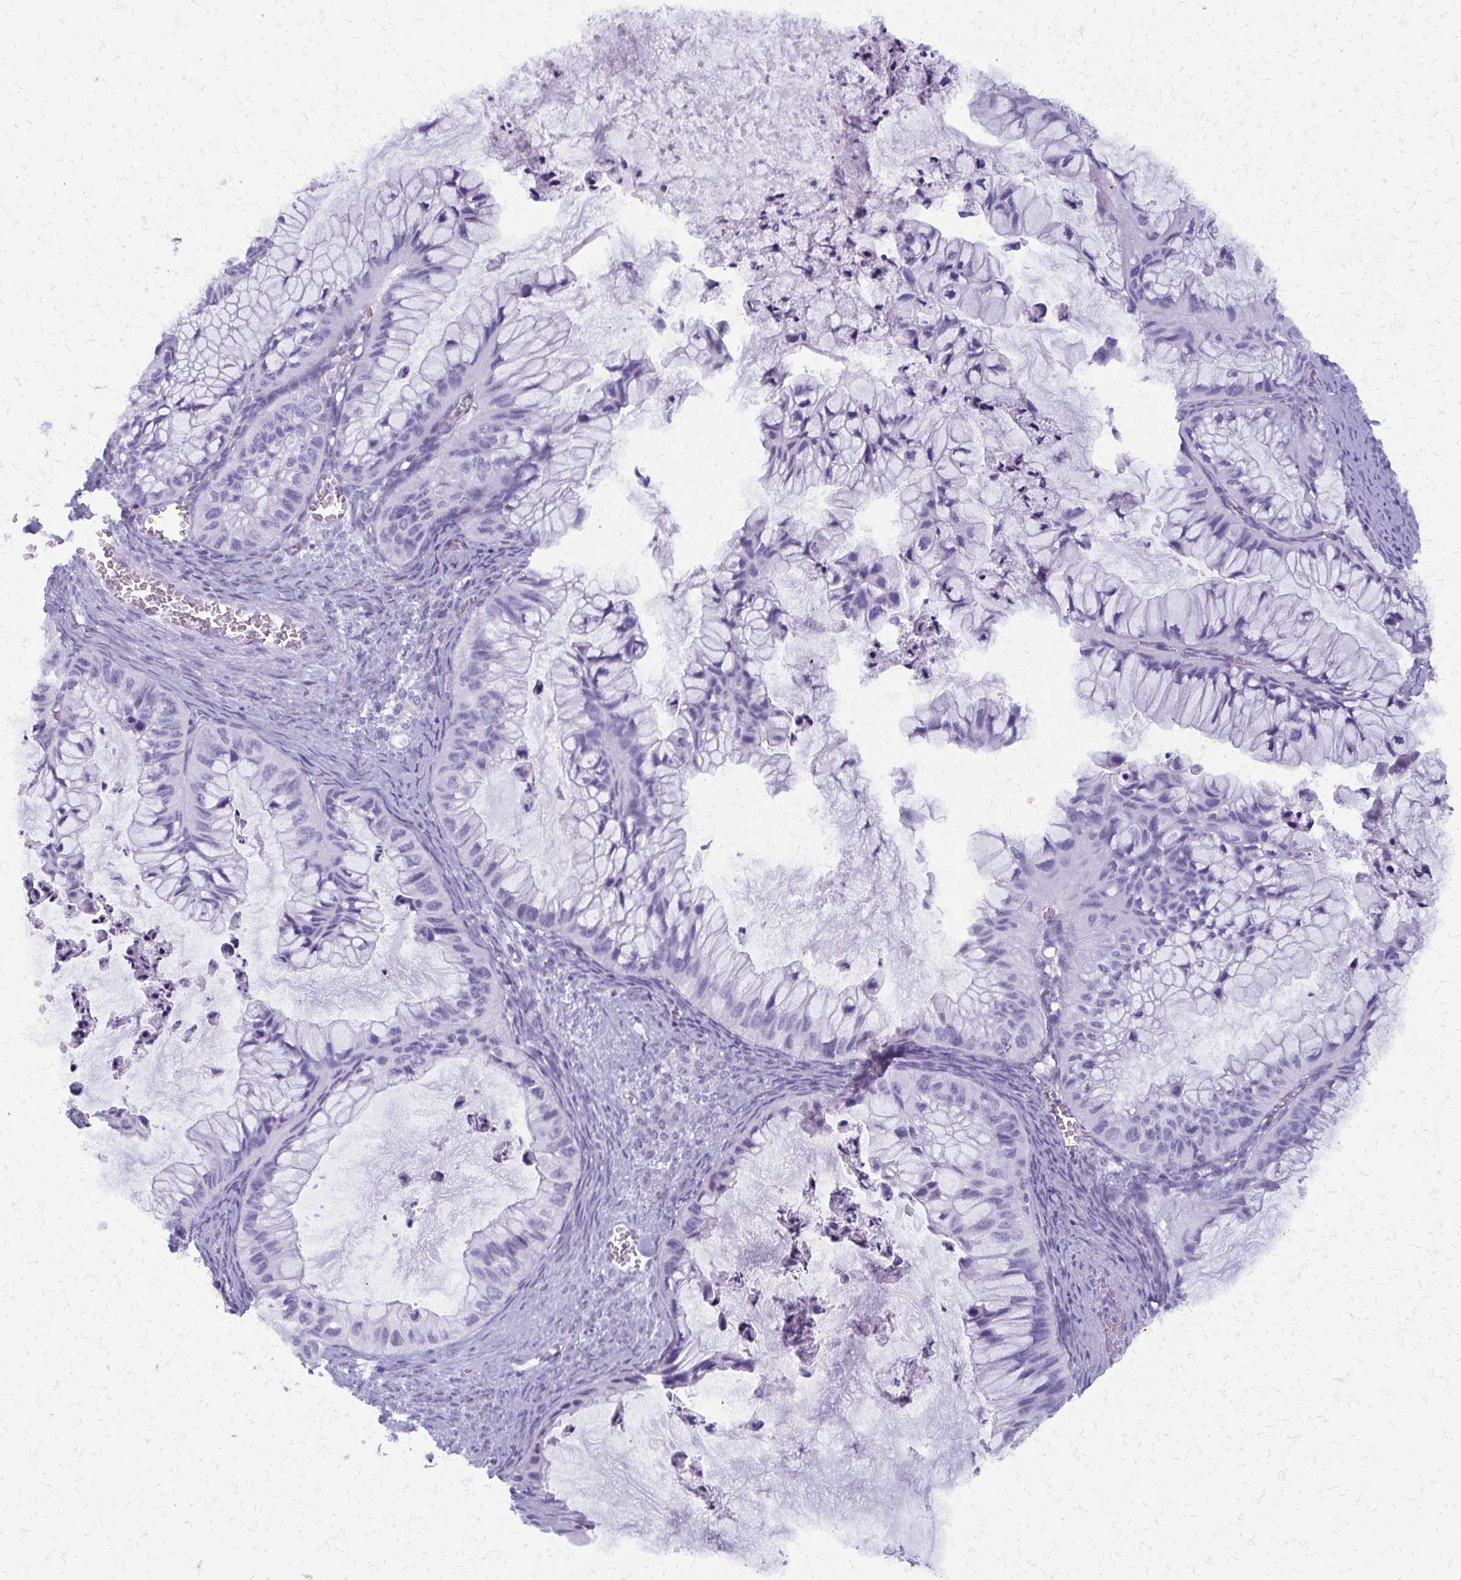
{"staining": {"intensity": "negative", "quantity": "none", "location": "none"}, "tissue": "ovarian cancer", "cell_type": "Tumor cells", "image_type": "cancer", "snomed": [{"axis": "morphology", "description": "Cystadenocarcinoma, mucinous, NOS"}, {"axis": "topography", "description": "Ovary"}], "caption": "Protein analysis of ovarian cancer (mucinous cystadenocarcinoma) demonstrates no significant staining in tumor cells. The staining was performed using DAB to visualize the protein expression in brown, while the nuclei were stained in blue with hematoxylin (Magnification: 20x).", "gene": "FAM162B", "patient": {"sex": "female", "age": 72}}